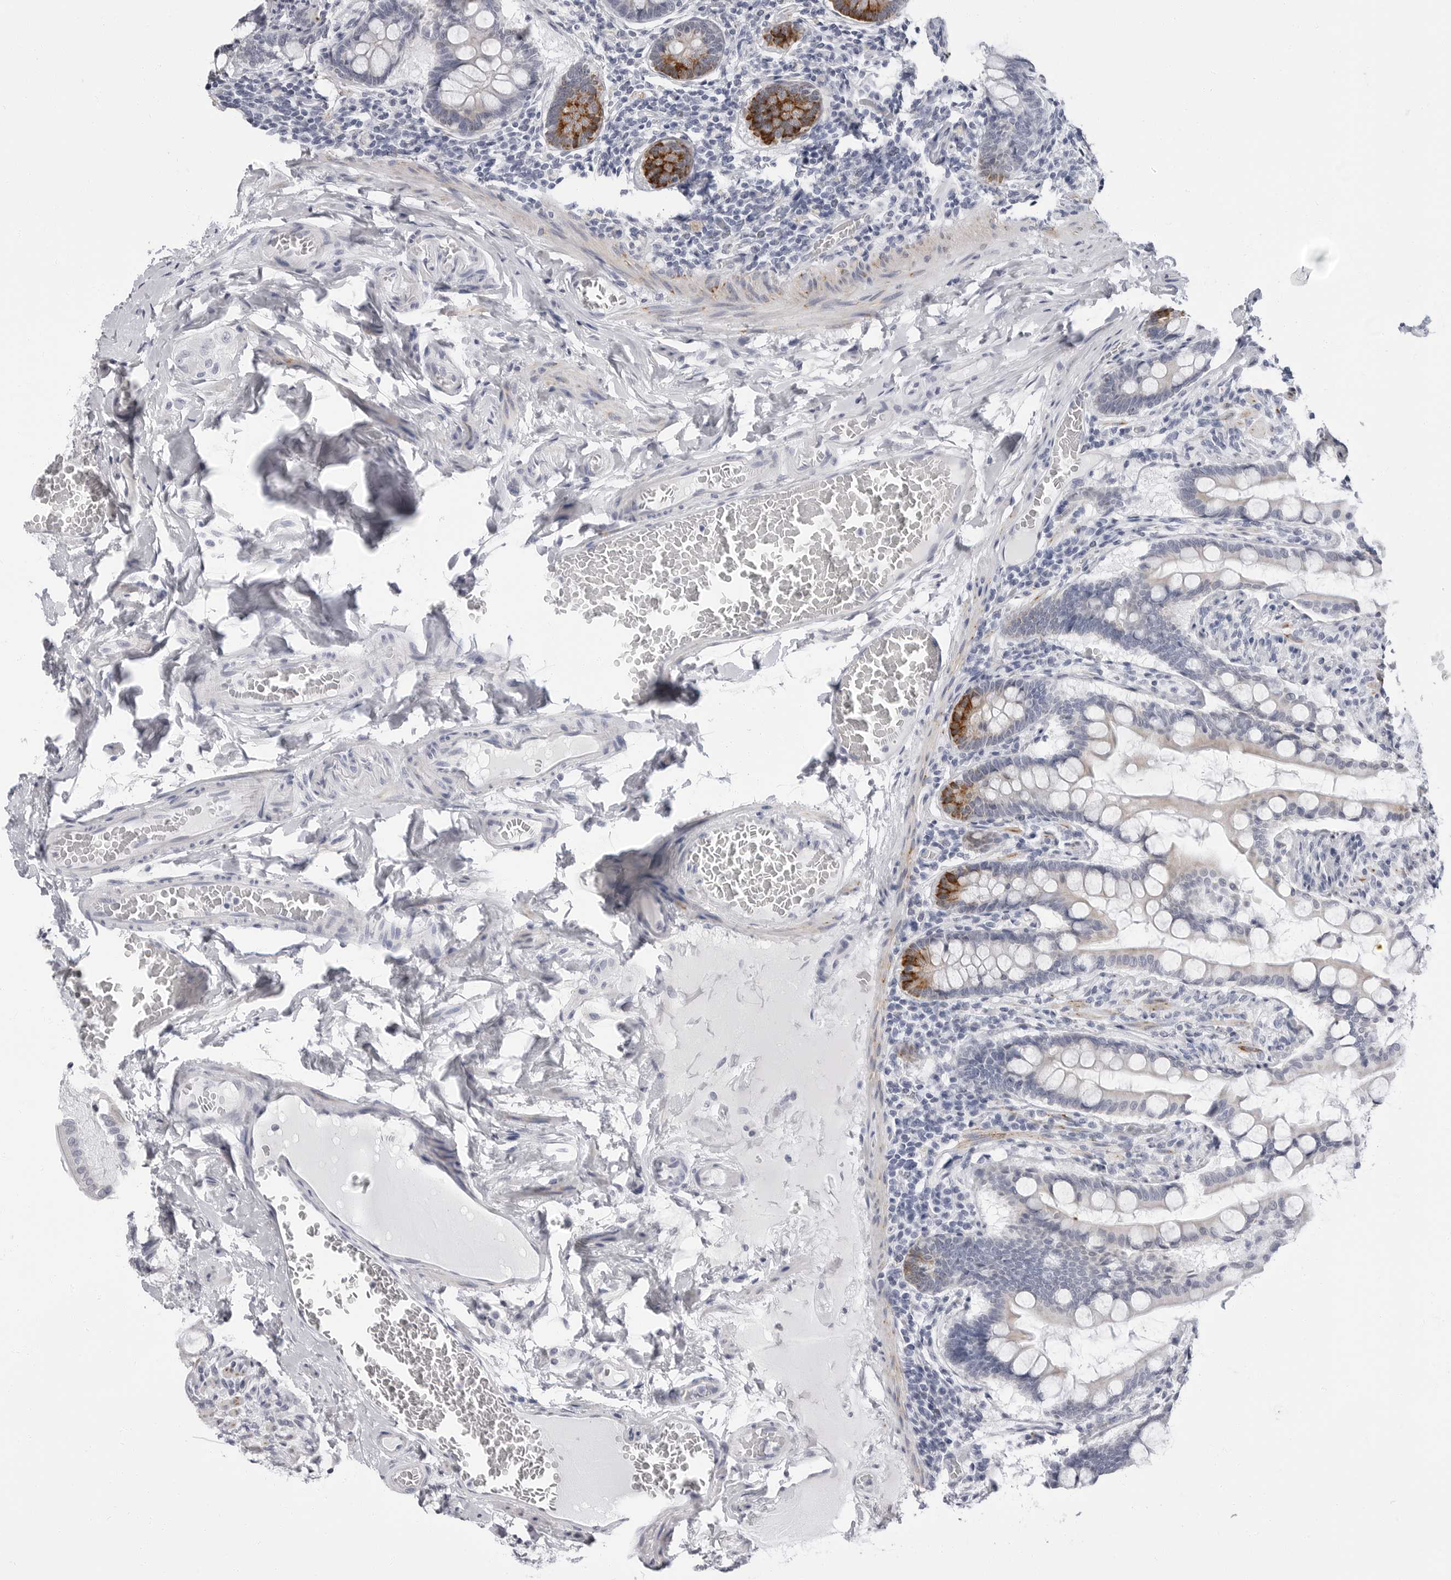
{"staining": {"intensity": "moderate", "quantity": "<25%", "location": "cytoplasmic/membranous"}, "tissue": "small intestine", "cell_type": "Glandular cells", "image_type": "normal", "snomed": [{"axis": "morphology", "description": "Normal tissue, NOS"}, {"axis": "topography", "description": "Small intestine"}], "caption": "Immunohistochemistry (DAB (3,3'-diaminobenzidine)) staining of normal human small intestine exhibits moderate cytoplasmic/membranous protein positivity in about <25% of glandular cells.", "gene": "ERICH3", "patient": {"sex": "male", "age": 41}}